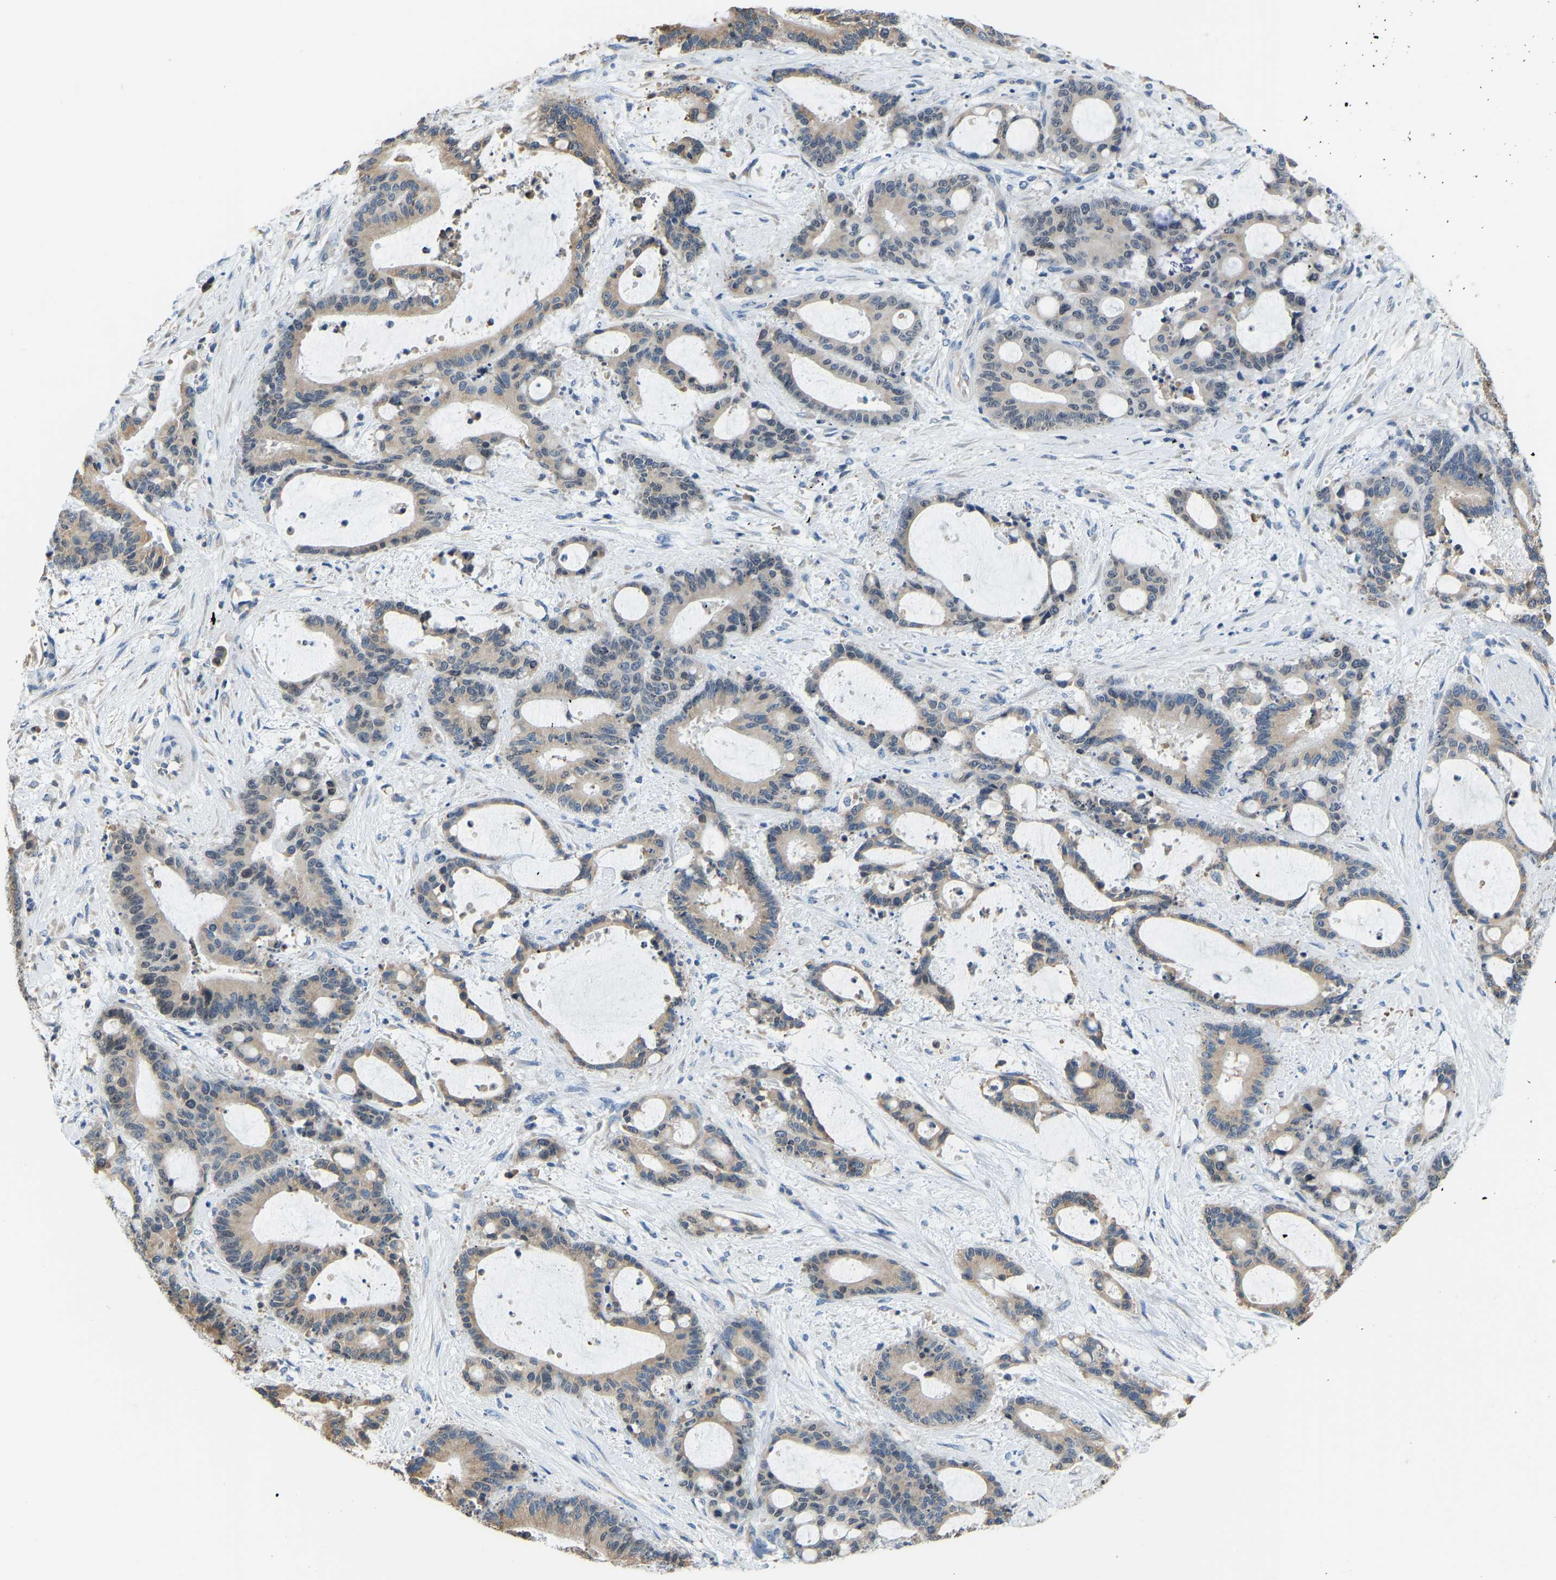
{"staining": {"intensity": "weak", "quantity": ">75%", "location": "cytoplasmic/membranous,nuclear"}, "tissue": "liver cancer", "cell_type": "Tumor cells", "image_type": "cancer", "snomed": [{"axis": "morphology", "description": "Normal tissue, NOS"}, {"axis": "morphology", "description": "Cholangiocarcinoma"}, {"axis": "topography", "description": "Liver"}, {"axis": "topography", "description": "Peripheral nerve tissue"}], "caption": "Weak cytoplasmic/membranous and nuclear staining for a protein is identified in about >75% of tumor cells of liver cholangiocarcinoma using immunohistochemistry.", "gene": "VRK1", "patient": {"sex": "female", "age": 73}}